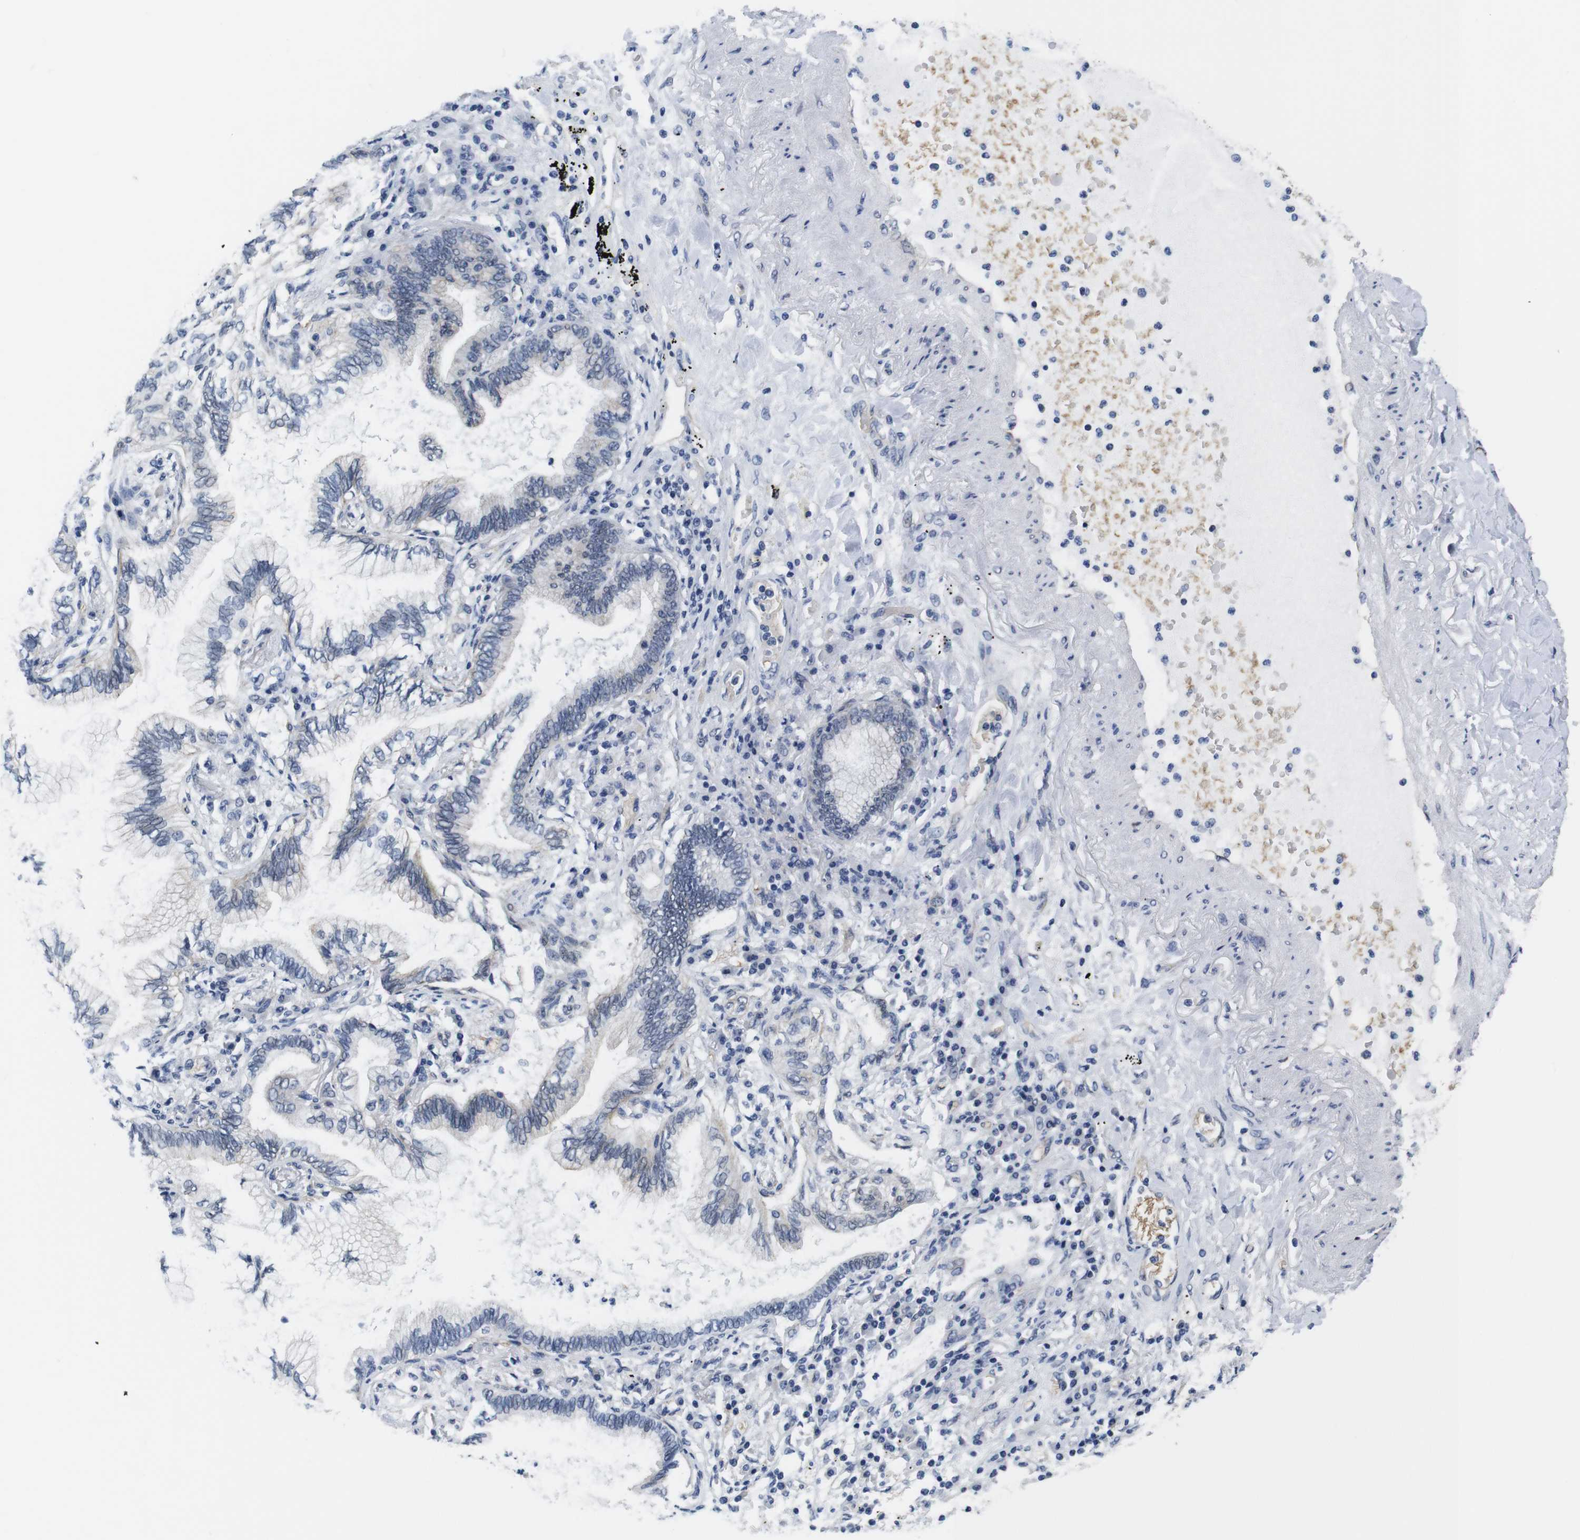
{"staining": {"intensity": "negative", "quantity": "none", "location": "none"}, "tissue": "lung cancer", "cell_type": "Tumor cells", "image_type": "cancer", "snomed": [{"axis": "morphology", "description": "Normal tissue, NOS"}, {"axis": "morphology", "description": "Adenocarcinoma, NOS"}, {"axis": "topography", "description": "Bronchus"}, {"axis": "topography", "description": "Lung"}], "caption": "Immunohistochemistry image of neoplastic tissue: human lung cancer stained with DAB reveals no significant protein positivity in tumor cells.", "gene": "SOCS3", "patient": {"sex": "female", "age": 70}}